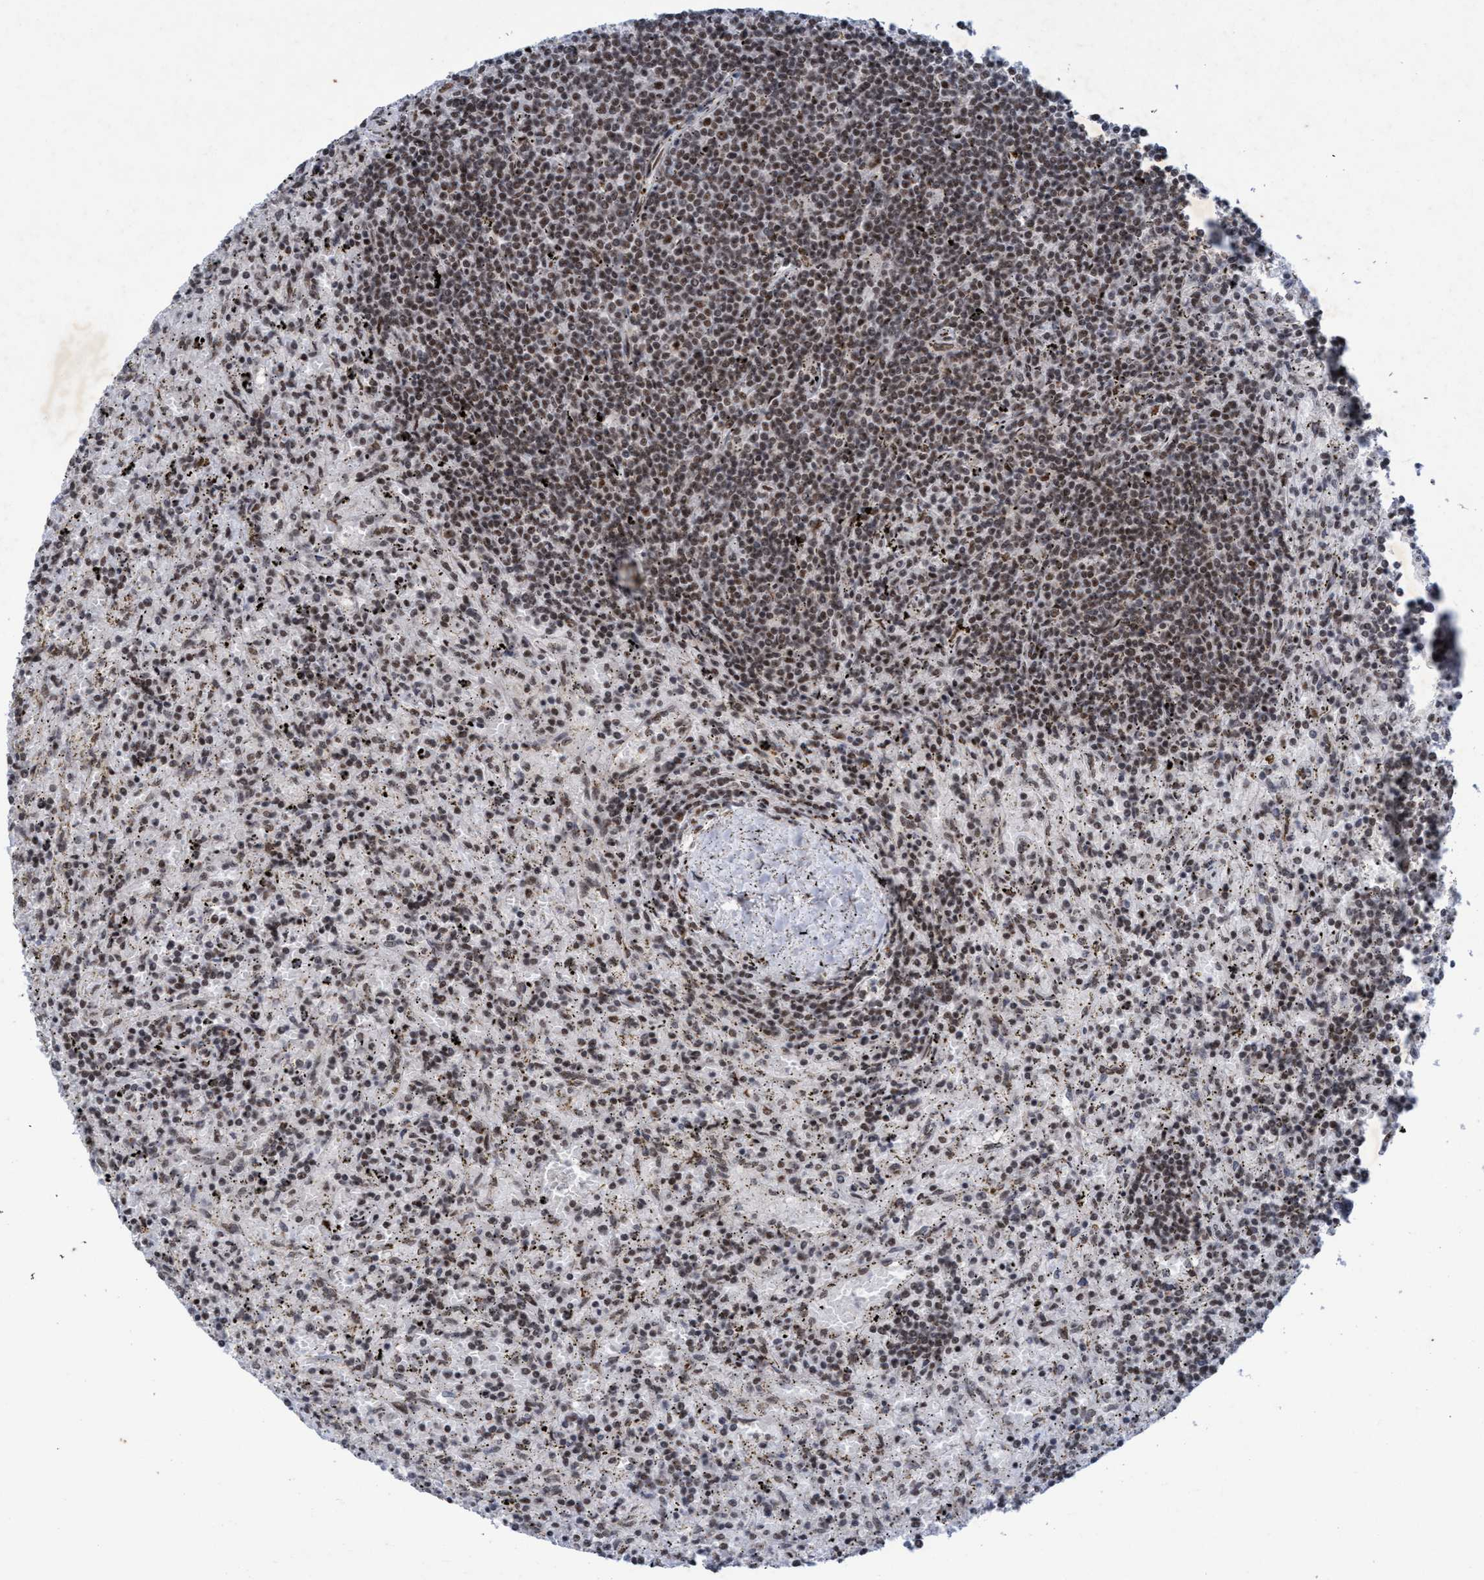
{"staining": {"intensity": "moderate", "quantity": ">75%", "location": "nuclear"}, "tissue": "lymphoma", "cell_type": "Tumor cells", "image_type": "cancer", "snomed": [{"axis": "morphology", "description": "Malignant lymphoma, non-Hodgkin's type, Low grade"}, {"axis": "topography", "description": "Spleen"}], "caption": "Approximately >75% of tumor cells in human low-grade malignant lymphoma, non-Hodgkin's type display moderate nuclear protein staining as visualized by brown immunohistochemical staining.", "gene": "GLT6D1", "patient": {"sex": "male", "age": 76}}